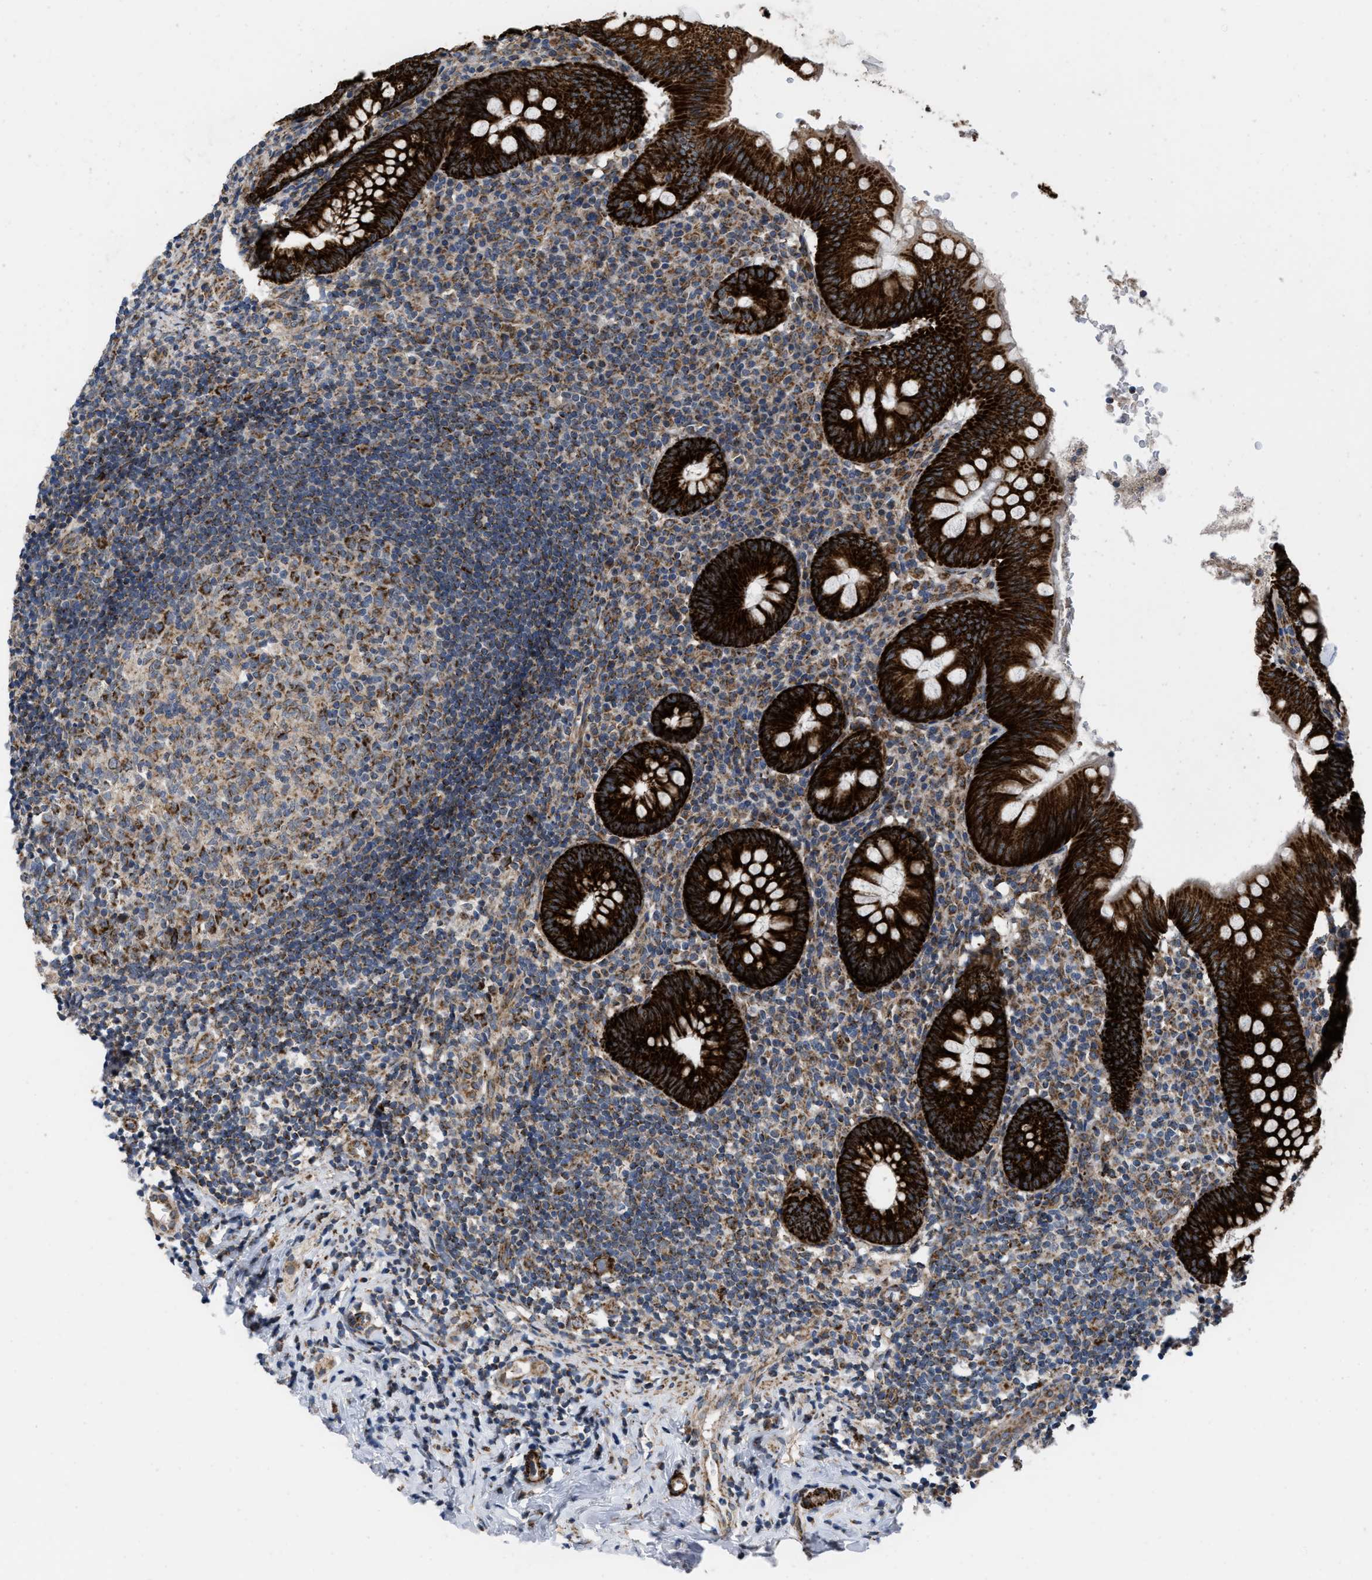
{"staining": {"intensity": "strong", "quantity": ">75%", "location": "cytoplasmic/membranous"}, "tissue": "appendix", "cell_type": "Glandular cells", "image_type": "normal", "snomed": [{"axis": "morphology", "description": "Normal tissue, NOS"}, {"axis": "topography", "description": "Appendix"}], "caption": "DAB immunohistochemical staining of normal appendix exhibits strong cytoplasmic/membranous protein staining in about >75% of glandular cells. (DAB IHC, brown staining for protein, blue staining for nuclei).", "gene": "AKAP1", "patient": {"sex": "male", "age": 8}}